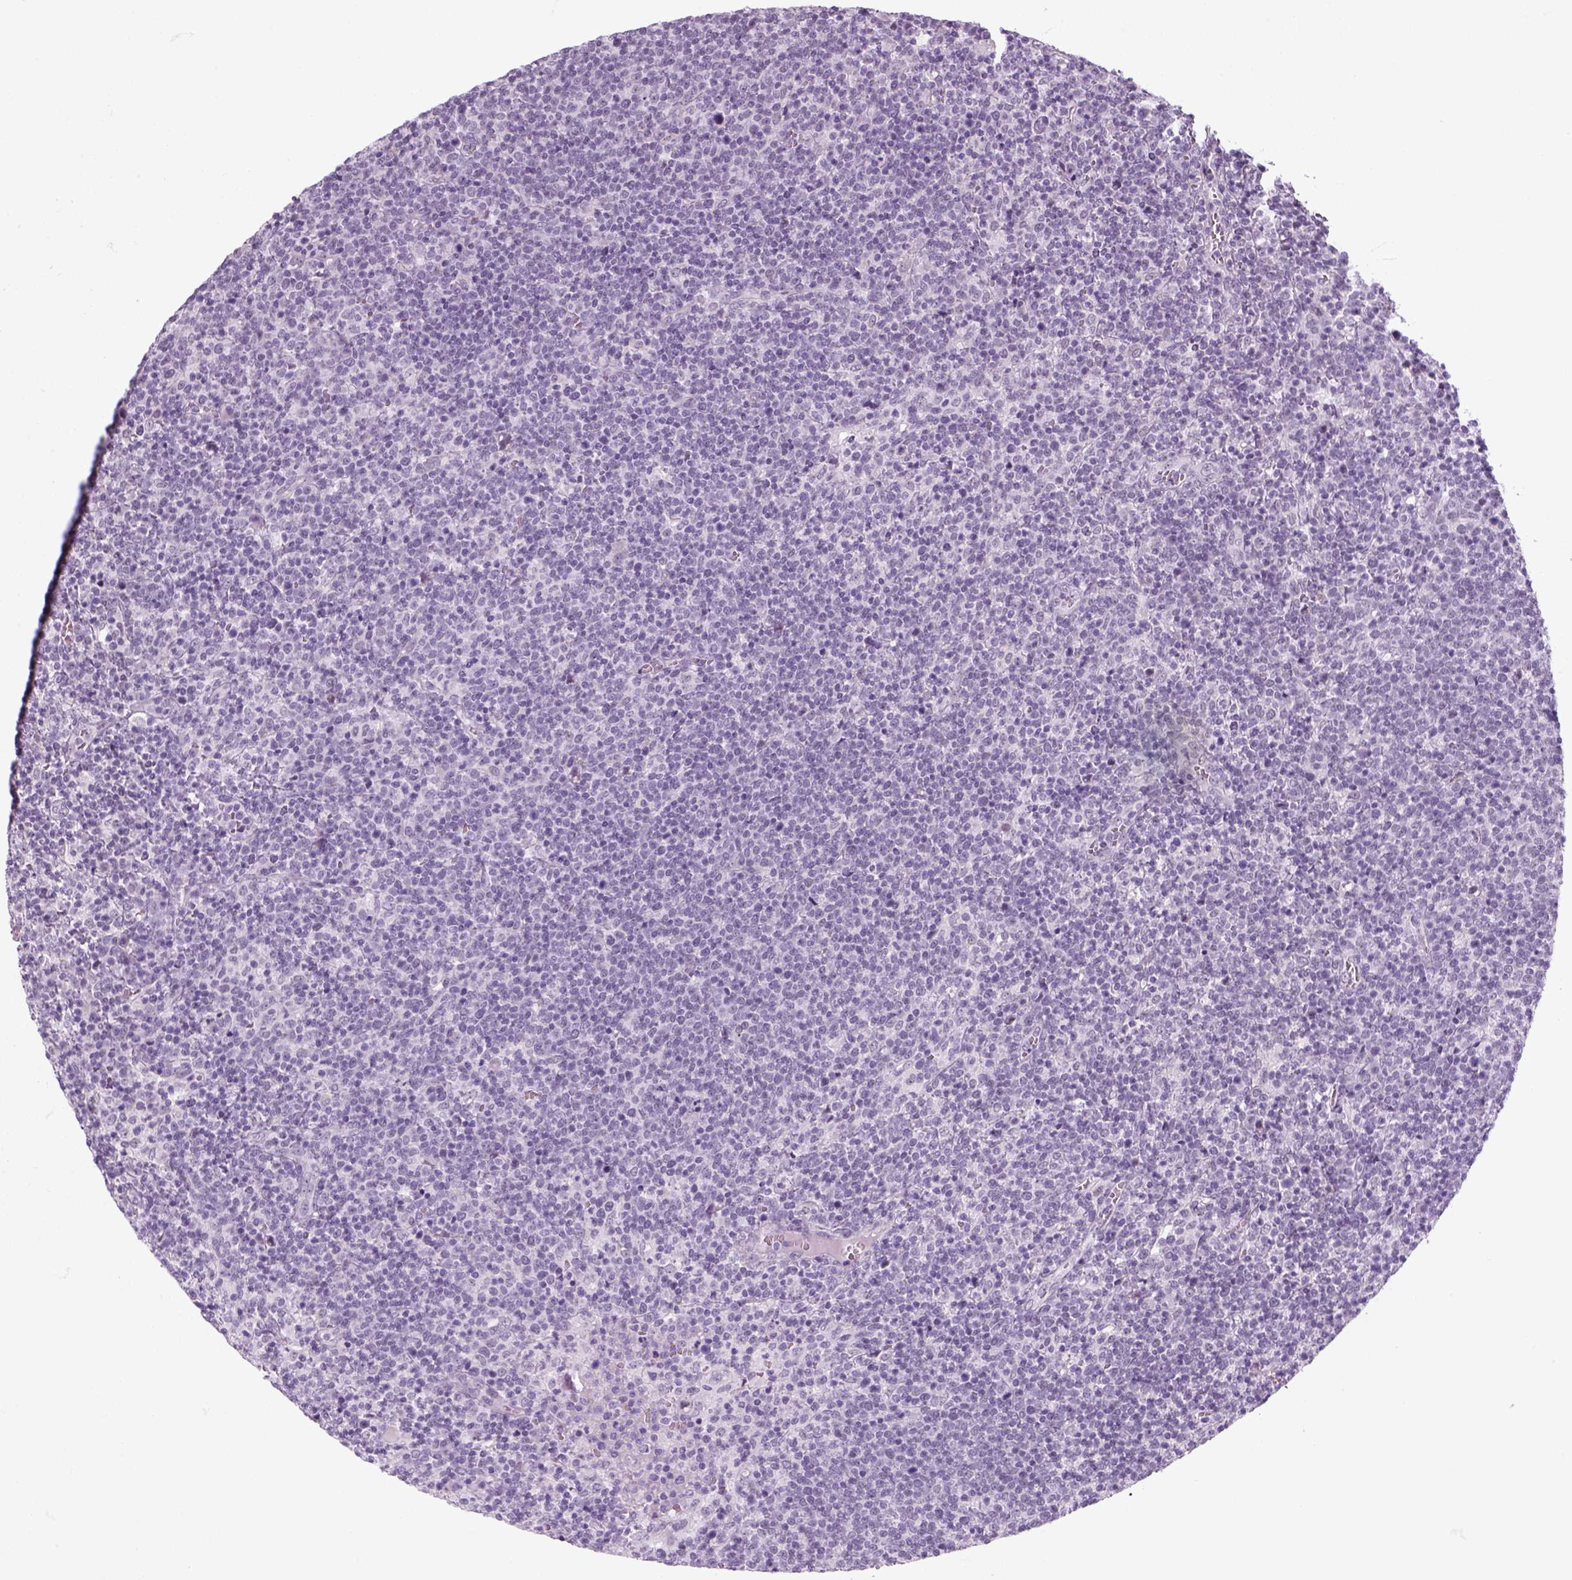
{"staining": {"intensity": "negative", "quantity": "none", "location": "none"}, "tissue": "lymphoma", "cell_type": "Tumor cells", "image_type": "cancer", "snomed": [{"axis": "morphology", "description": "Malignant lymphoma, non-Hodgkin's type, High grade"}, {"axis": "topography", "description": "Lymph node"}], "caption": "Tumor cells show no significant protein expression in lymphoma. (Stains: DAB IHC with hematoxylin counter stain, Microscopy: brightfield microscopy at high magnification).", "gene": "ZNF865", "patient": {"sex": "male", "age": 61}}